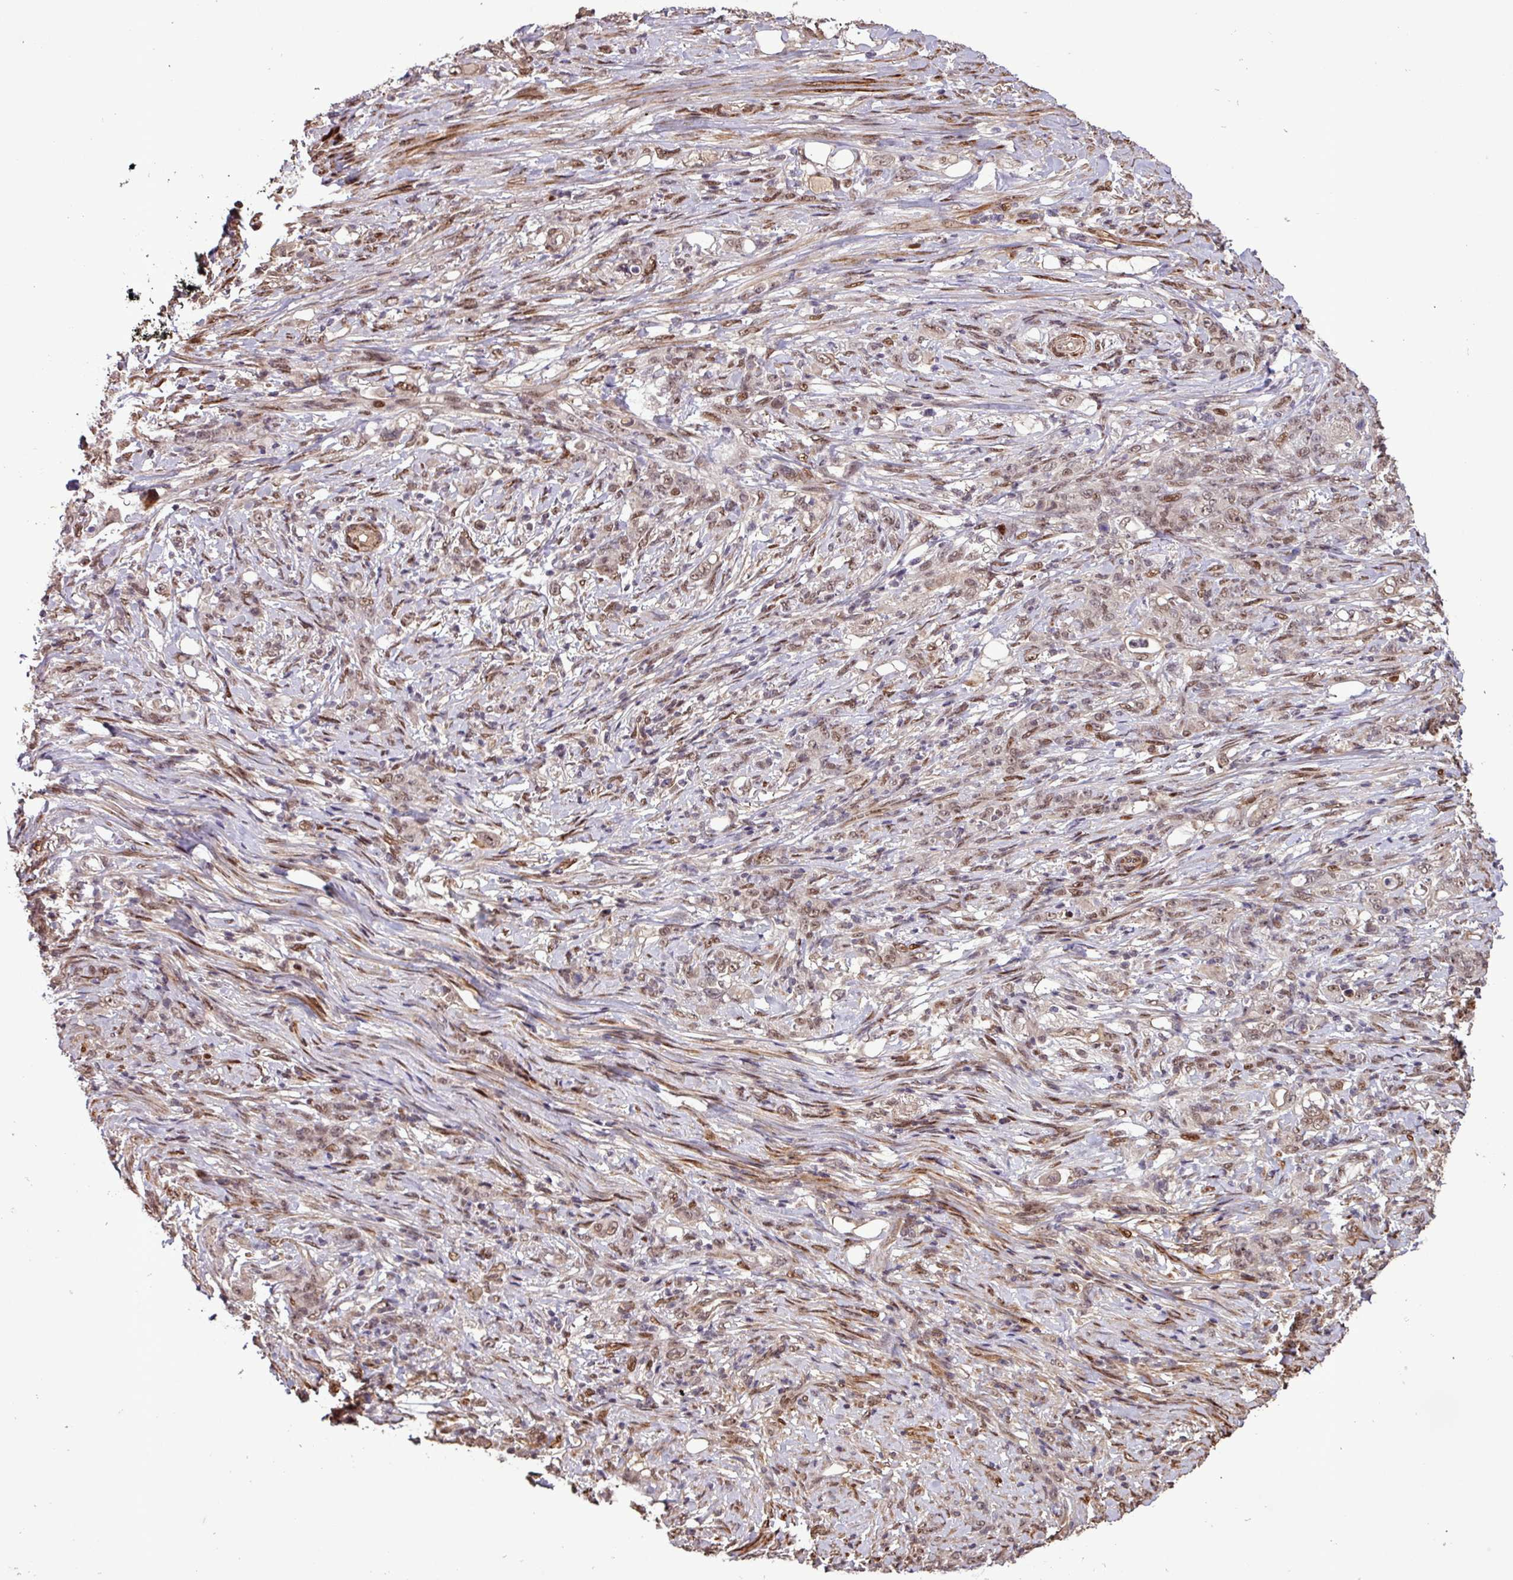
{"staining": {"intensity": "moderate", "quantity": ">75%", "location": "nuclear"}, "tissue": "stomach cancer", "cell_type": "Tumor cells", "image_type": "cancer", "snomed": [{"axis": "morphology", "description": "Adenocarcinoma, NOS"}, {"axis": "topography", "description": "Stomach"}], "caption": "This is an image of immunohistochemistry staining of adenocarcinoma (stomach), which shows moderate staining in the nuclear of tumor cells.", "gene": "SLC22A24", "patient": {"sex": "female", "age": 79}}